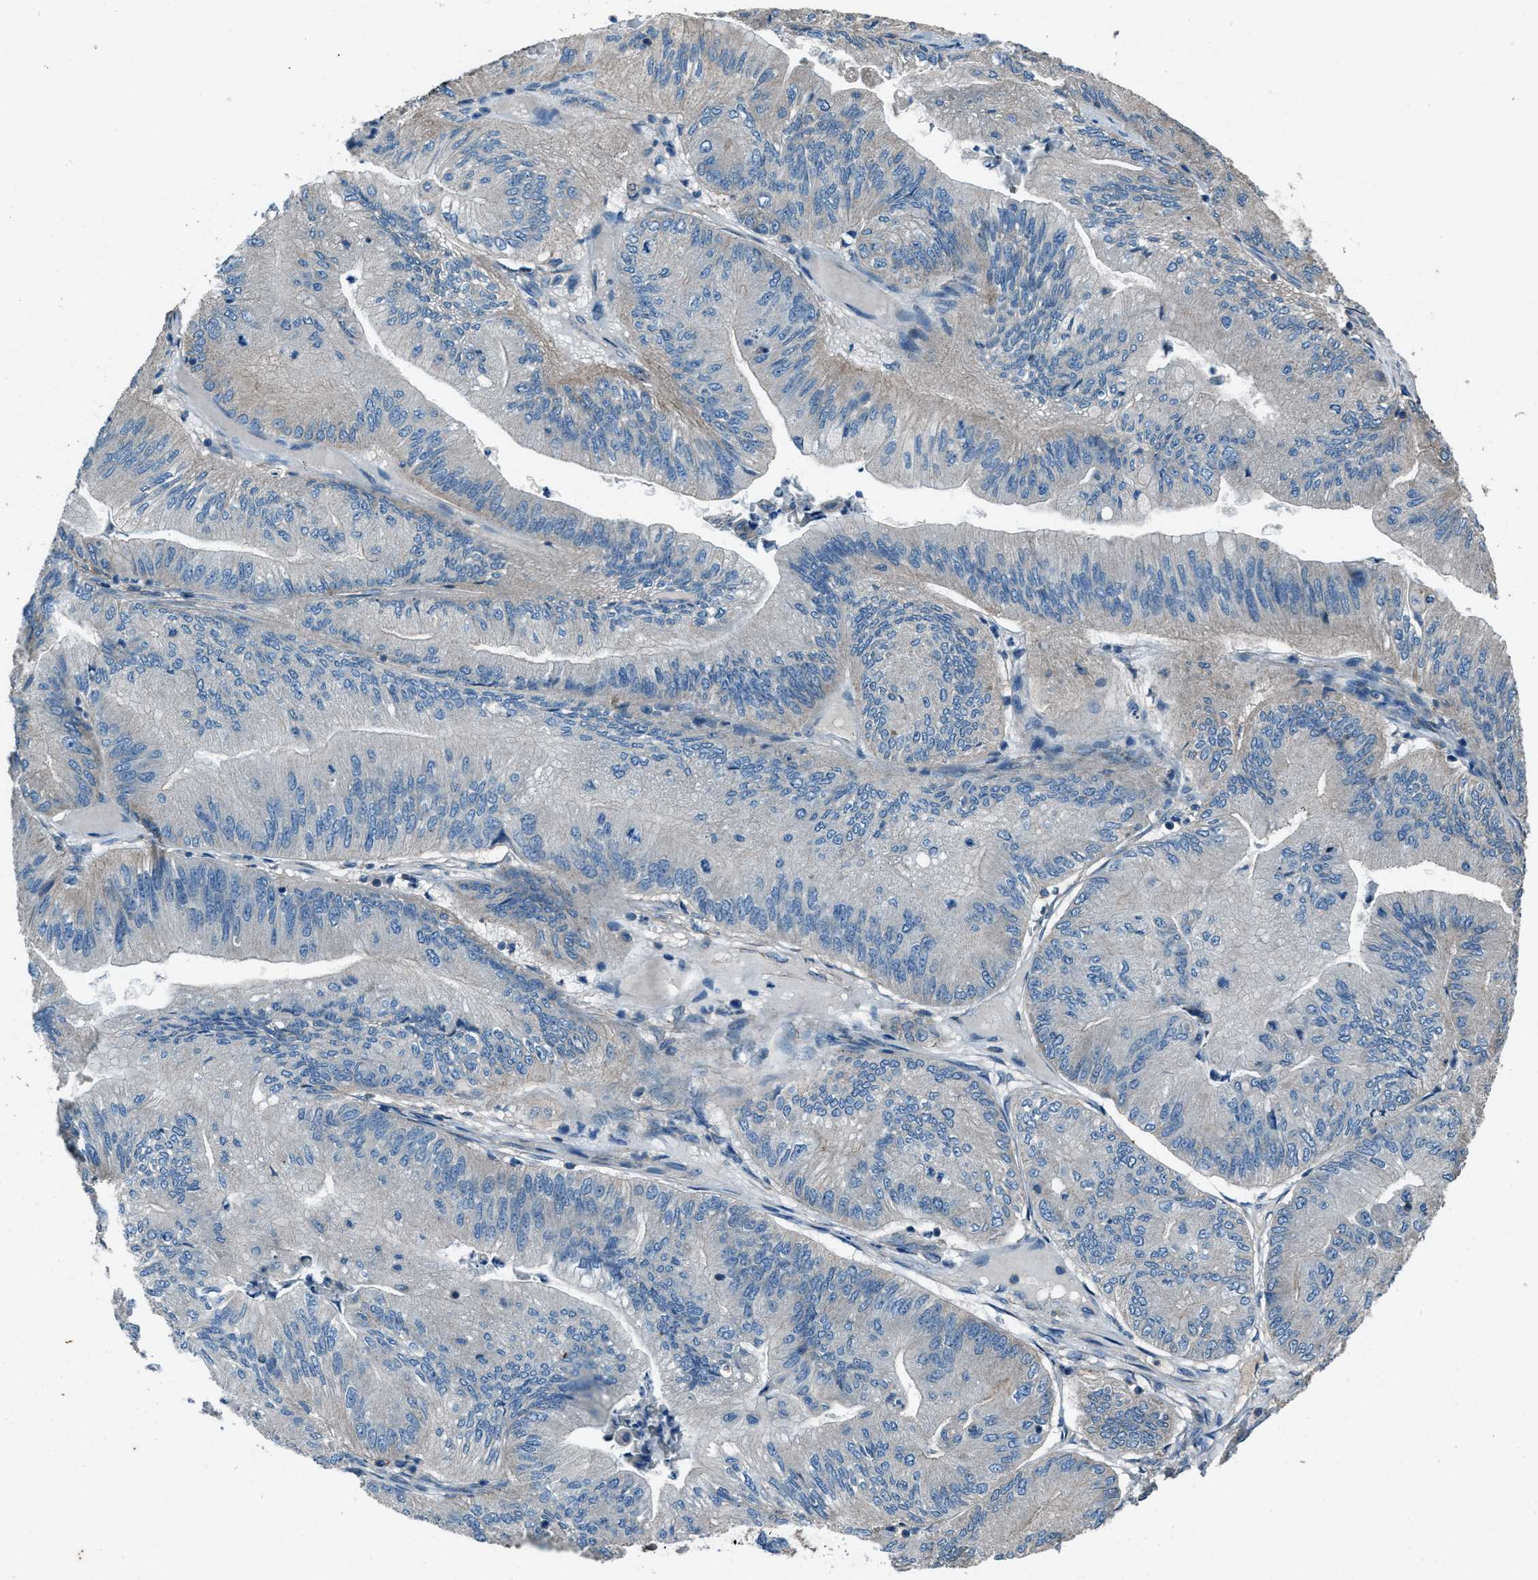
{"staining": {"intensity": "weak", "quantity": "<25%", "location": "cytoplasmic/membranous"}, "tissue": "ovarian cancer", "cell_type": "Tumor cells", "image_type": "cancer", "snomed": [{"axis": "morphology", "description": "Cystadenocarcinoma, mucinous, NOS"}, {"axis": "topography", "description": "Ovary"}], "caption": "A high-resolution micrograph shows immunohistochemistry staining of ovarian cancer (mucinous cystadenocarcinoma), which reveals no significant expression in tumor cells.", "gene": "SVIL", "patient": {"sex": "female", "age": 61}}